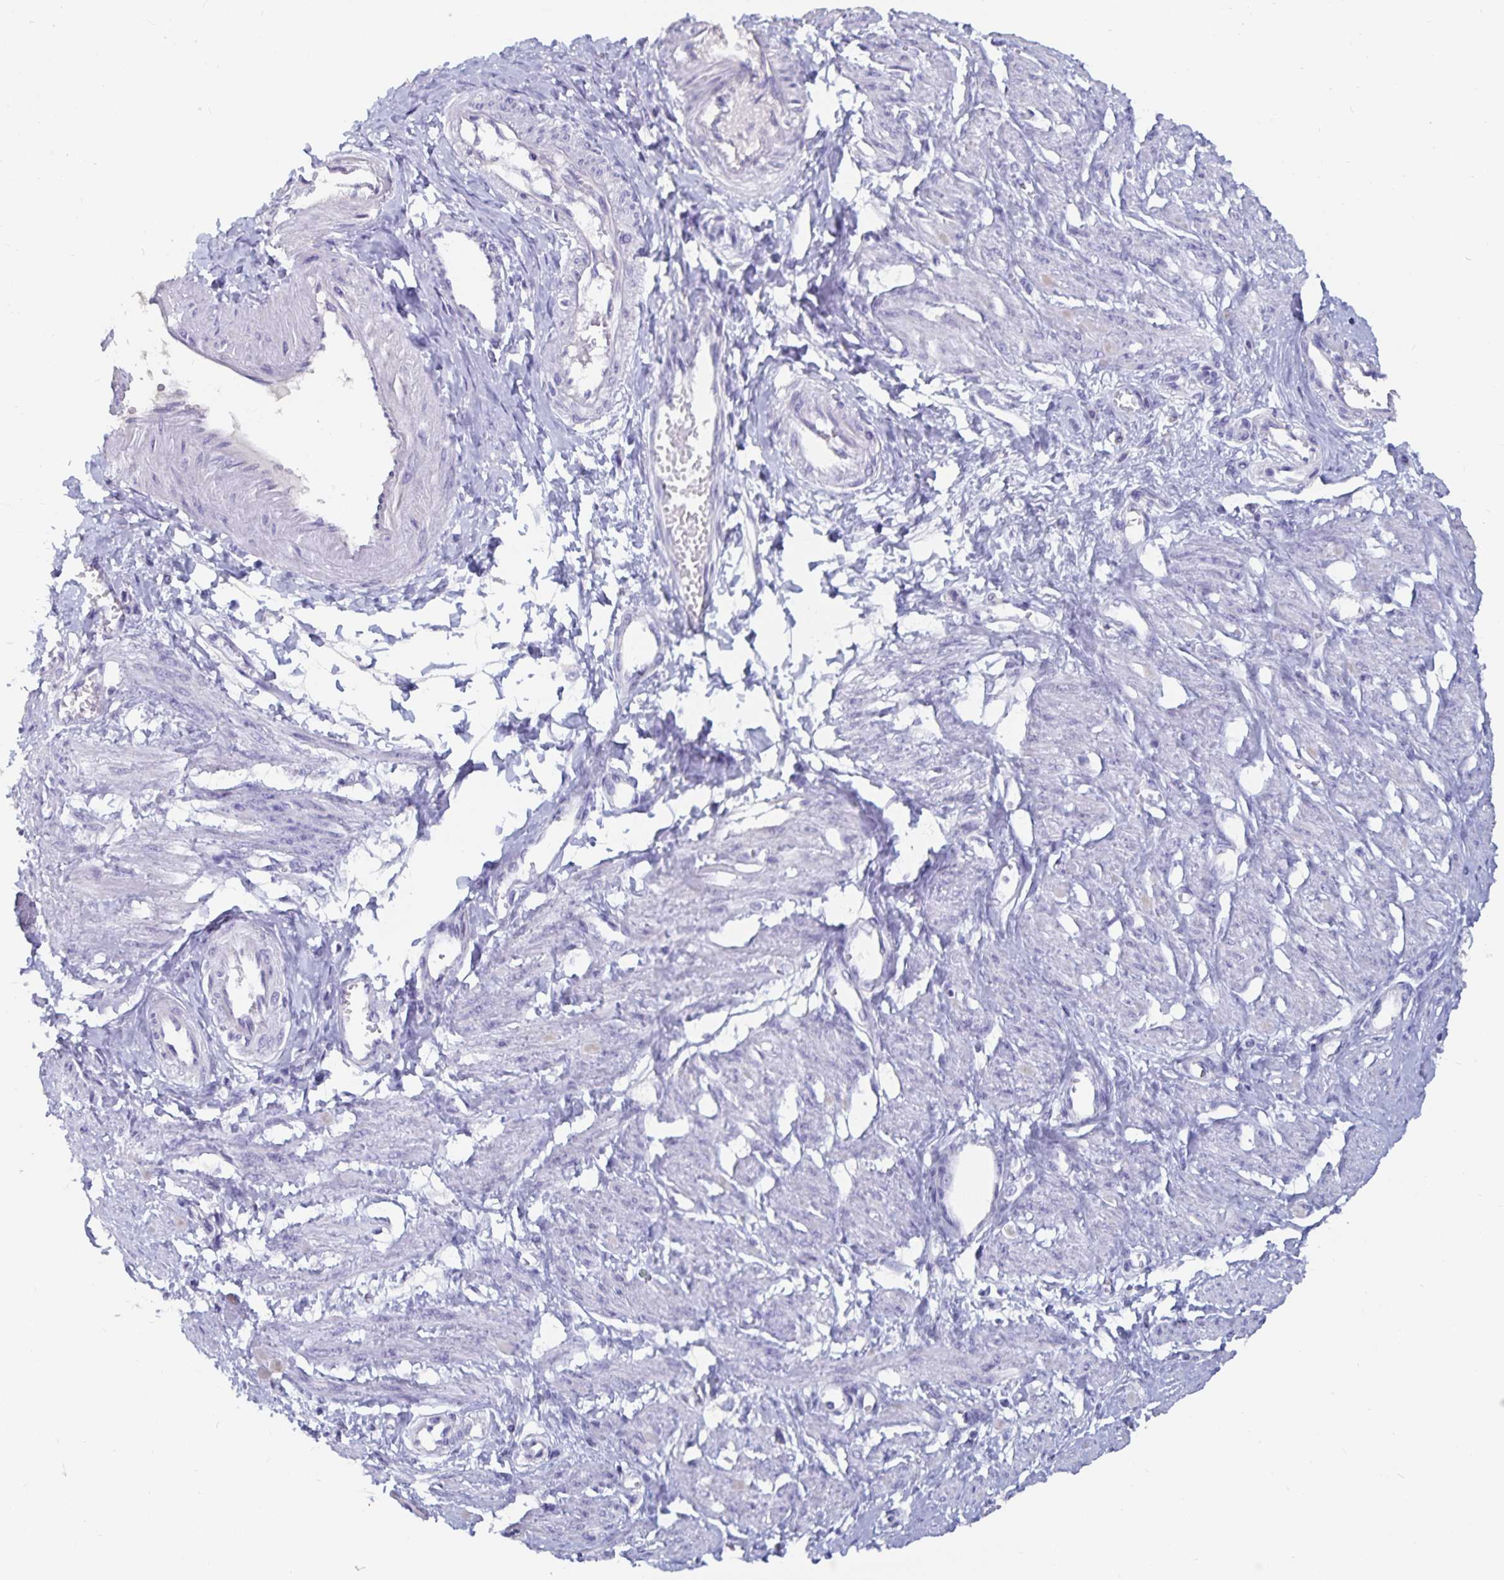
{"staining": {"intensity": "negative", "quantity": "none", "location": "none"}, "tissue": "smooth muscle", "cell_type": "Smooth muscle cells", "image_type": "normal", "snomed": [{"axis": "morphology", "description": "Normal tissue, NOS"}, {"axis": "topography", "description": "Smooth muscle"}, {"axis": "topography", "description": "Uterus"}], "caption": "The IHC image has no significant staining in smooth muscle cells of smooth muscle. (DAB (3,3'-diaminobenzidine) immunohistochemistry (IHC) with hematoxylin counter stain).", "gene": "CFAP69", "patient": {"sex": "female", "age": 39}}